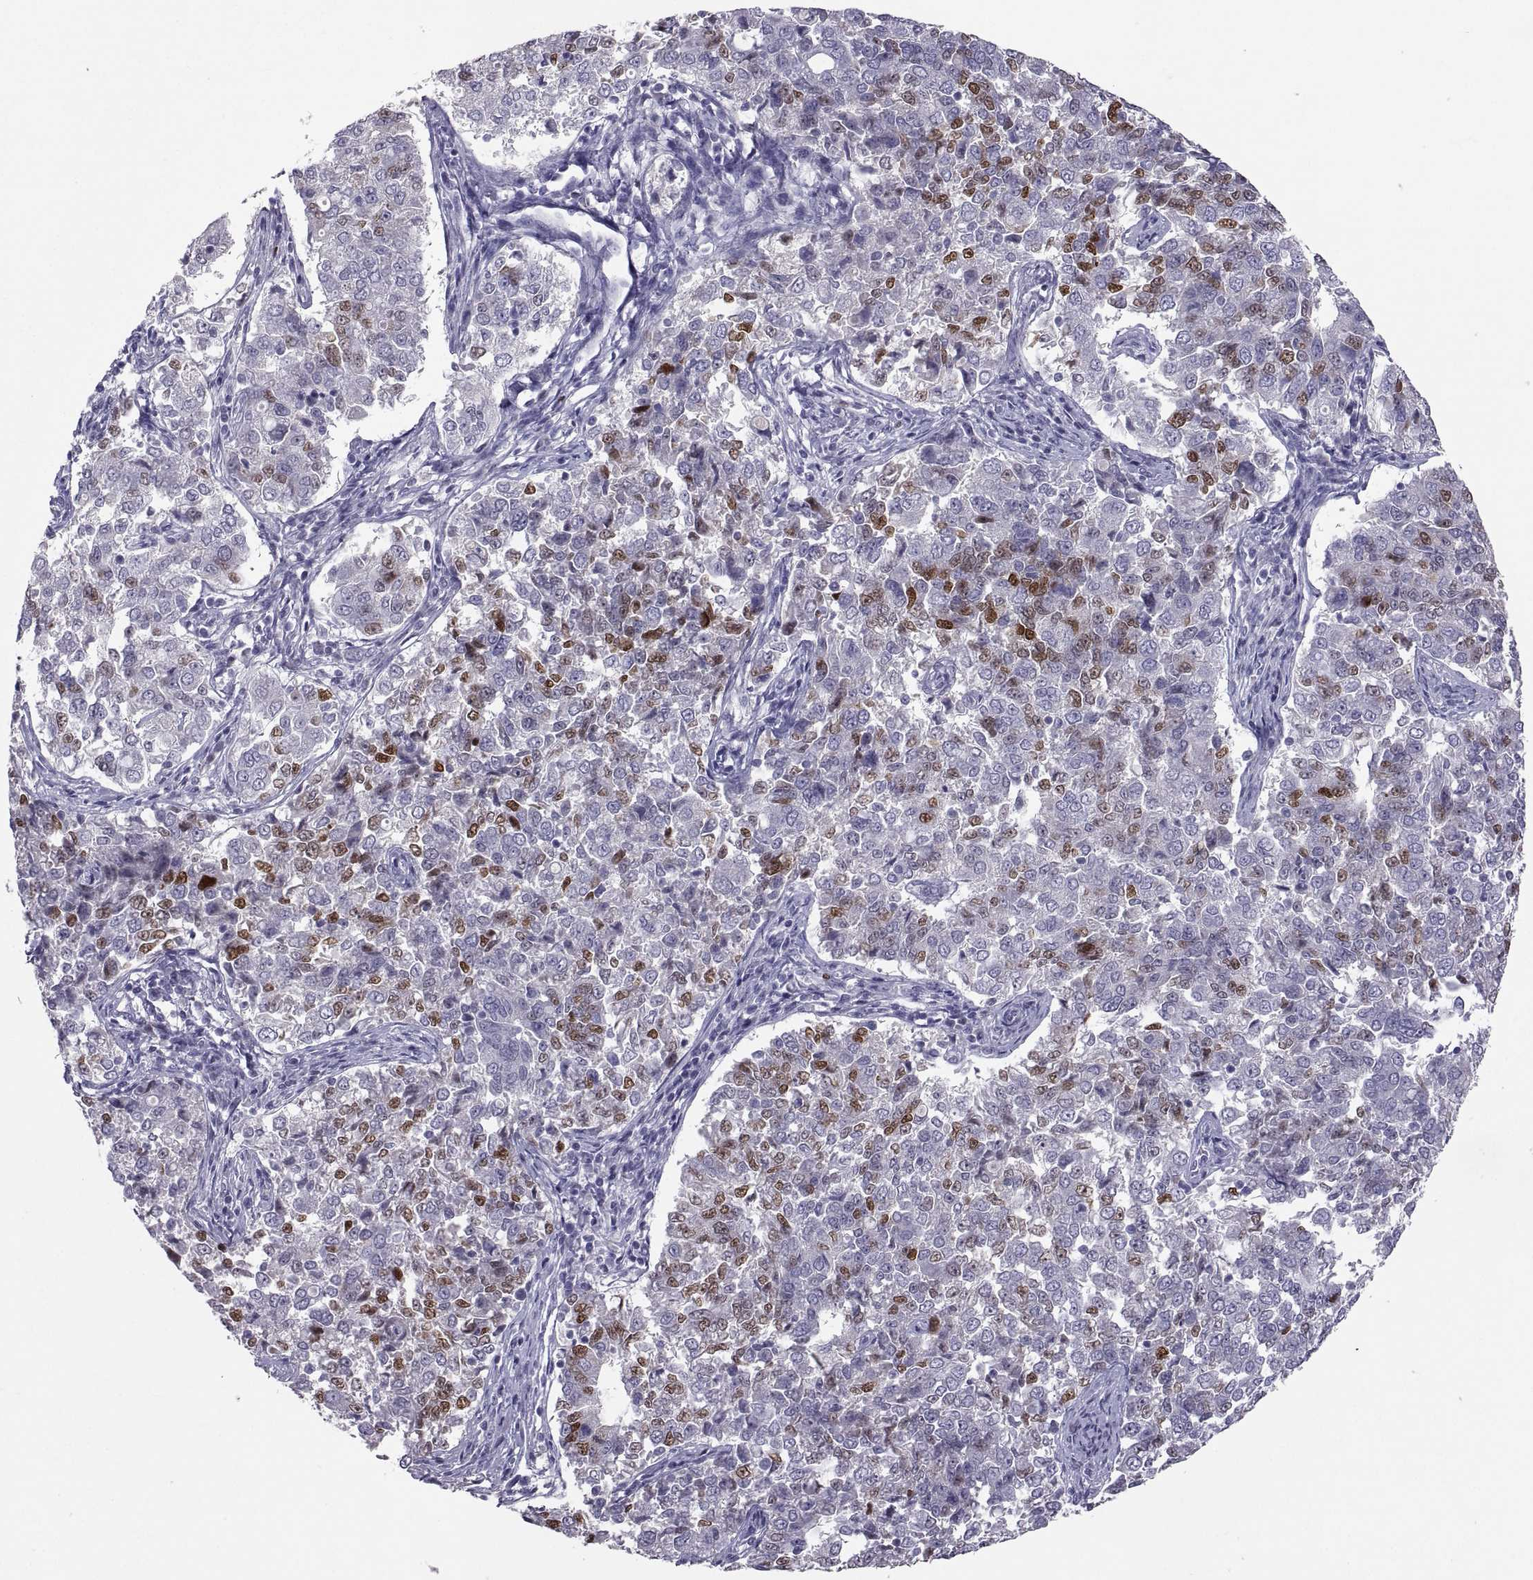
{"staining": {"intensity": "moderate", "quantity": "<25%", "location": "nuclear"}, "tissue": "endometrial cancer", "cell_type": "Tumor cells", "image_type": "cancer", "snomed": [{"axis": "morphology", "description": "Adenocarcinoma, NOS"}, {"axis": "topography", "description": "Endometrium"}], "caption": "Immunohistochemical staining of endometrial adenocarcinoma exhibits low levels of moderate nuclear expression in about <25% of tumor cells.", "gene": "SOX21", "patient": {"sex": "female", "age": 43}}